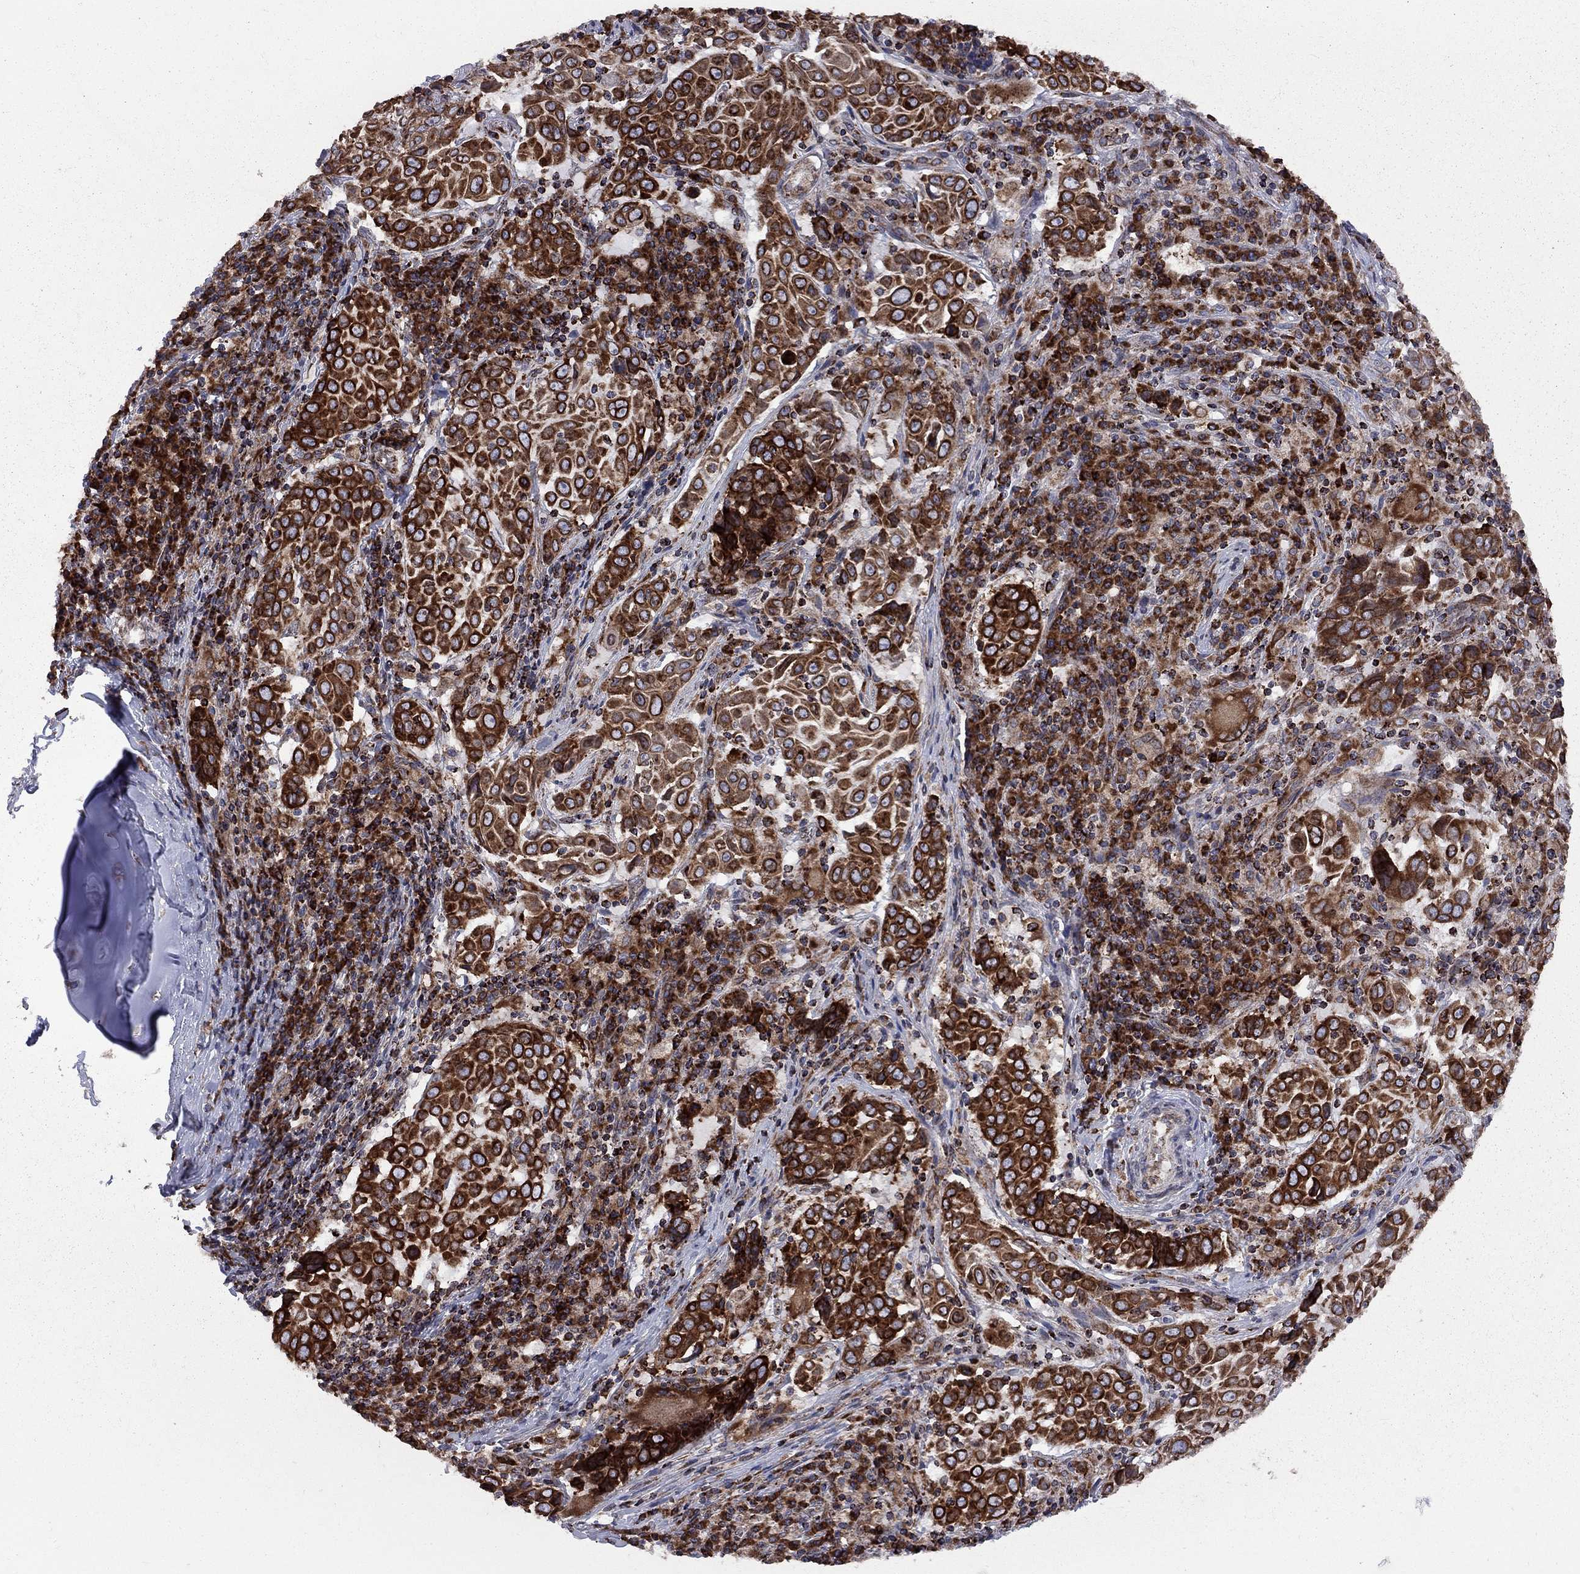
{"staining": {"intensity": "strong", "quantity": ">75%", "location": "cytoplasmic/membranous"}, "tissue": "lung cancer", "cell_type": "Tumor cells", "image_type": "cancer", "snomed": [{"axis": "morphology", "description": "Squamous cell carcinoma, NOS"}, {"axis": "topography", "description": "Lung"}], "caption": "A photomicrograph of human squamous cell carcinoma (lung) stained for a protein shows strong cytoplasmic/membranous brown staining in tumor cells. (DAB (3,3'-diaminobenzidine) = brown stain, brightfield microscopy at high magnification).", "gene": "CLPTM1", "patient": {"sex": "male", "age": 57}}